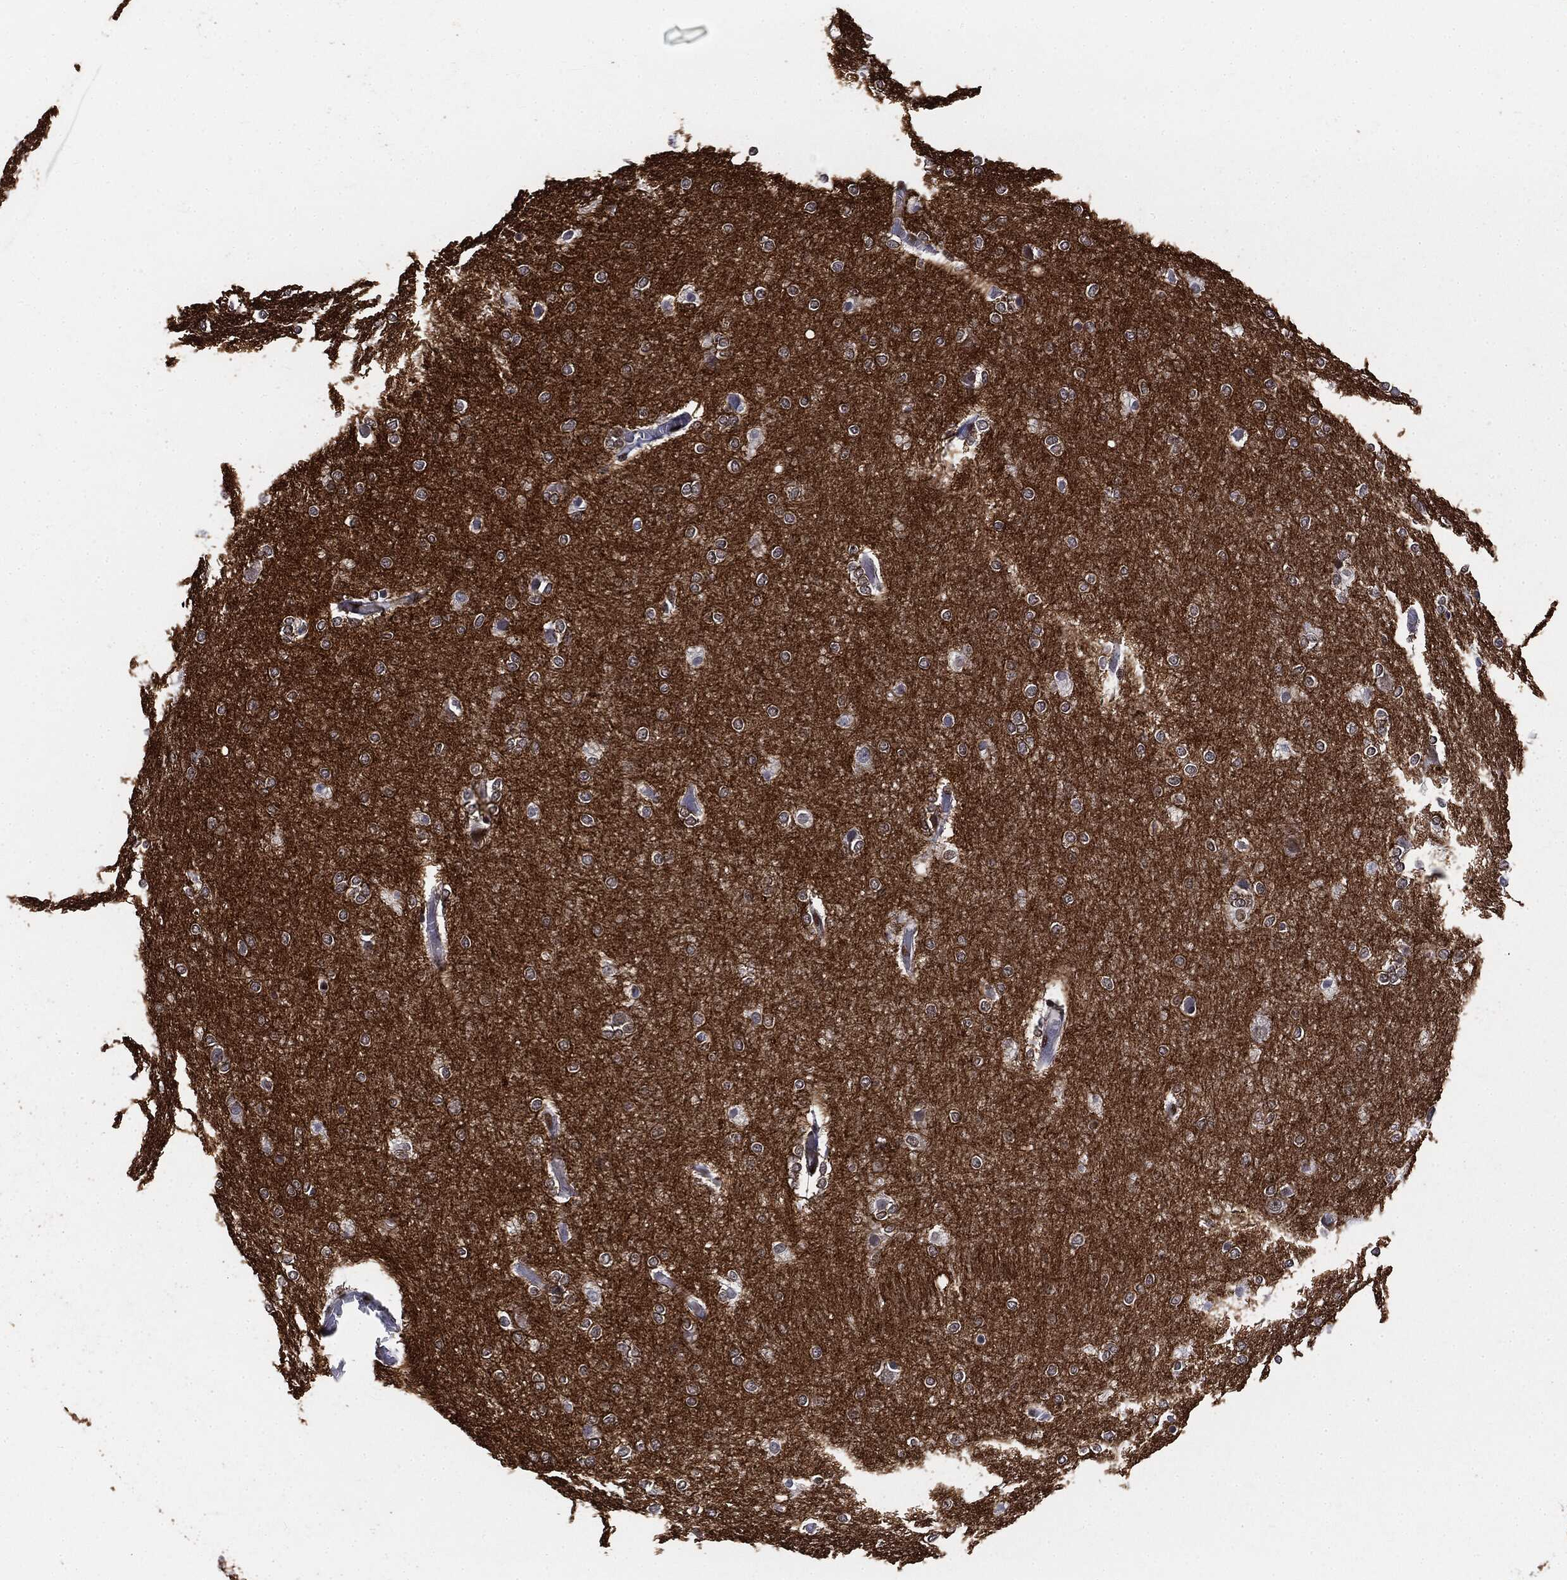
{"staining": {"intensity": "negative", "quantity": "none", "location": "none"}, "tissue": "glioma", "cell_type": "Tumor cells", "image_type": "cancer", "snomed": [{"axis": "morphology", "description": "Glioma, malignant, High grade"}, {"axis": "topography", "description": "Brain"}], "caption": "There is no significant expression in tumor cells of glioma.", "gene": "DPH2", "patient": {"sex": "female", "age": 61}}